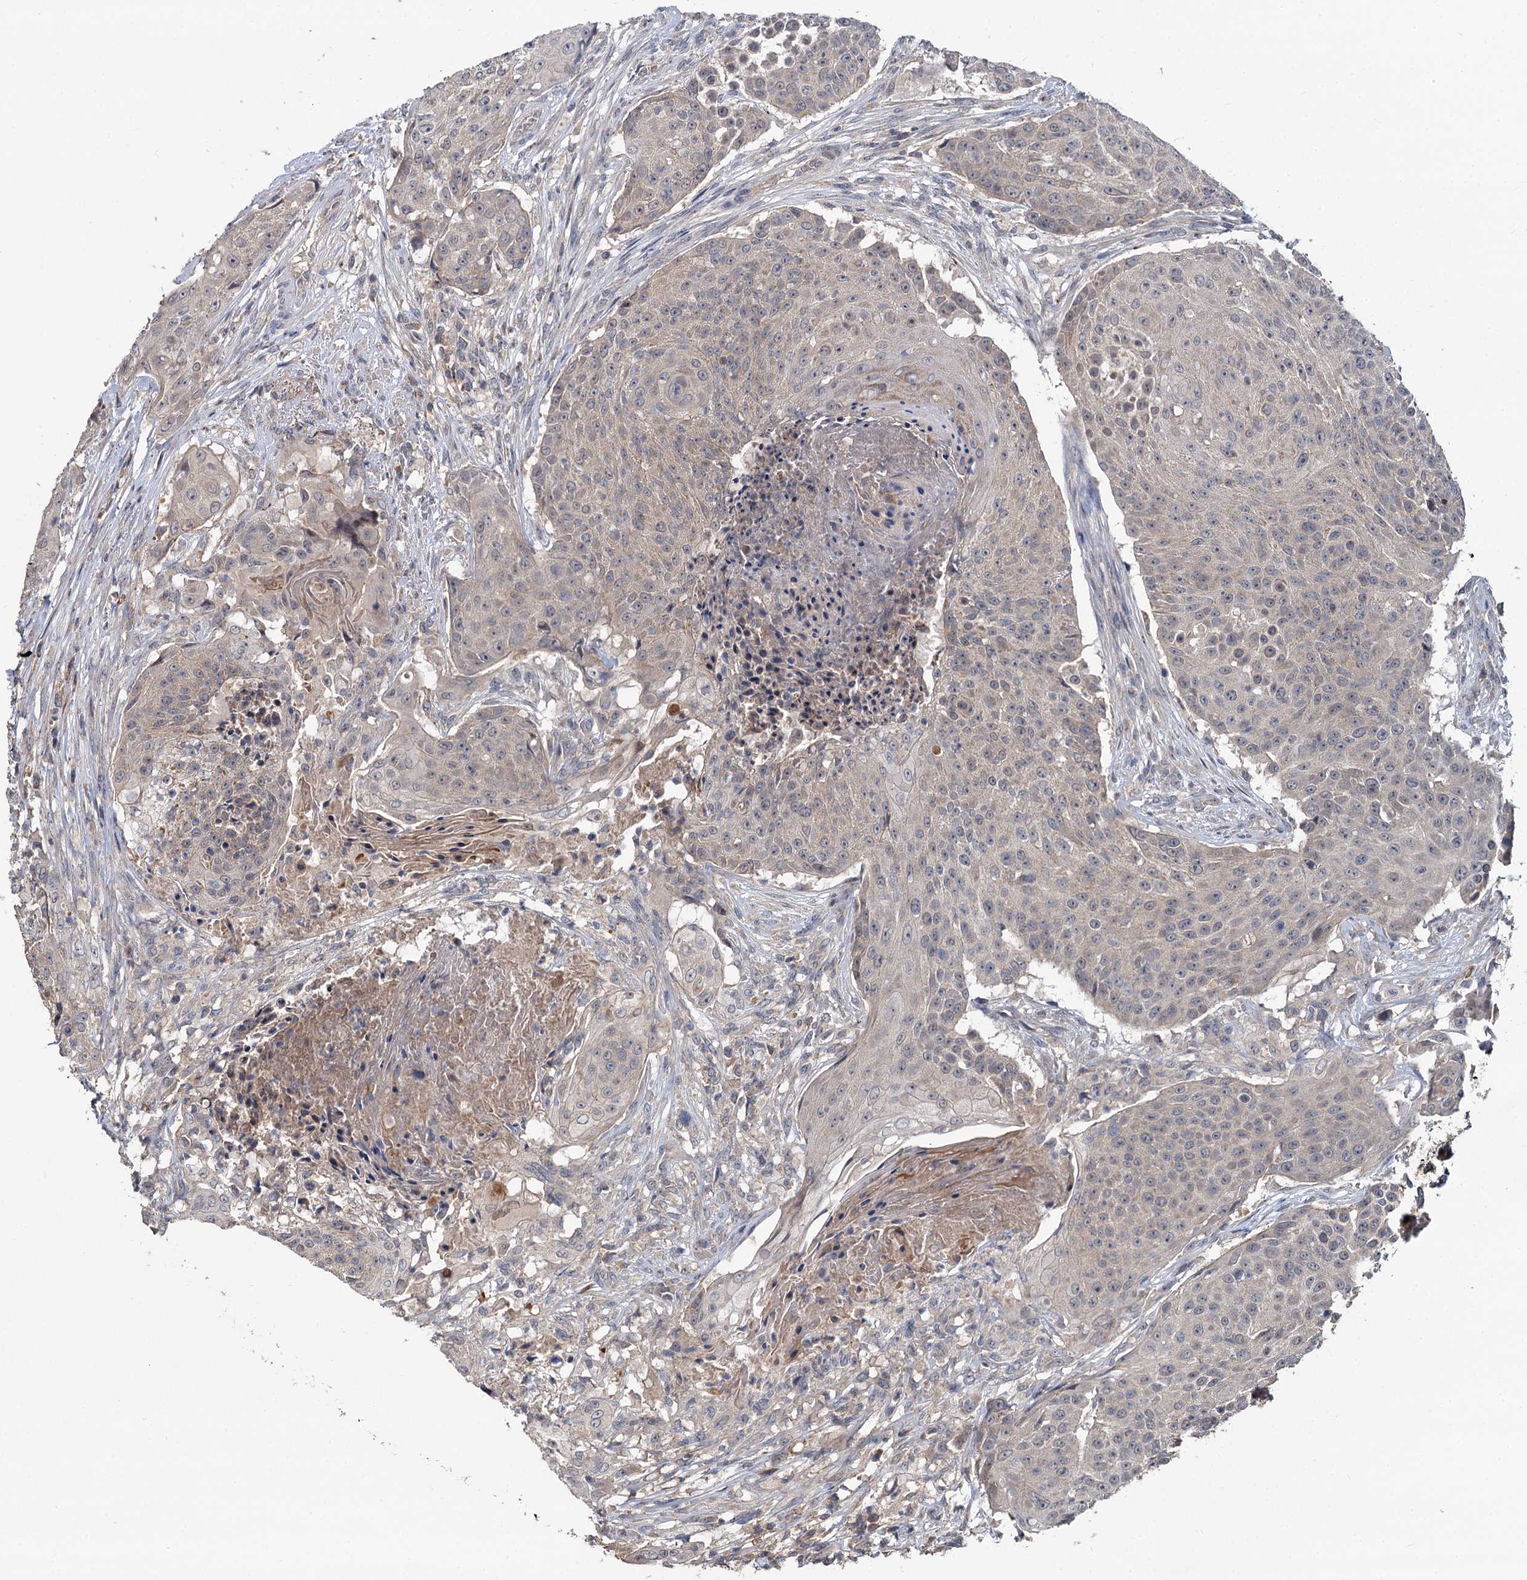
{"staining": {"intensity": "weak", "quantity": "25%-75%", "location": "cytoplasmic/membranous"}, "tissue": "urothelial cancer", "cell_type": "Tumor cells", "image_type": "cancer", "snomed": [{"axis": "morphology", "description": "Urothelial carcinoma, High grade"}, {"axis": "topography", "description": "Urinary bladder"}], "caption": "An IHC photomicrograph of tumor tissue is shown. Protein staining in brown shows weak cytoplasmic/membranous positivity in urothelial cancer within tumor cells.", "gene": "TMEM39A", "patient": {"sex": "female", "age": 63}}